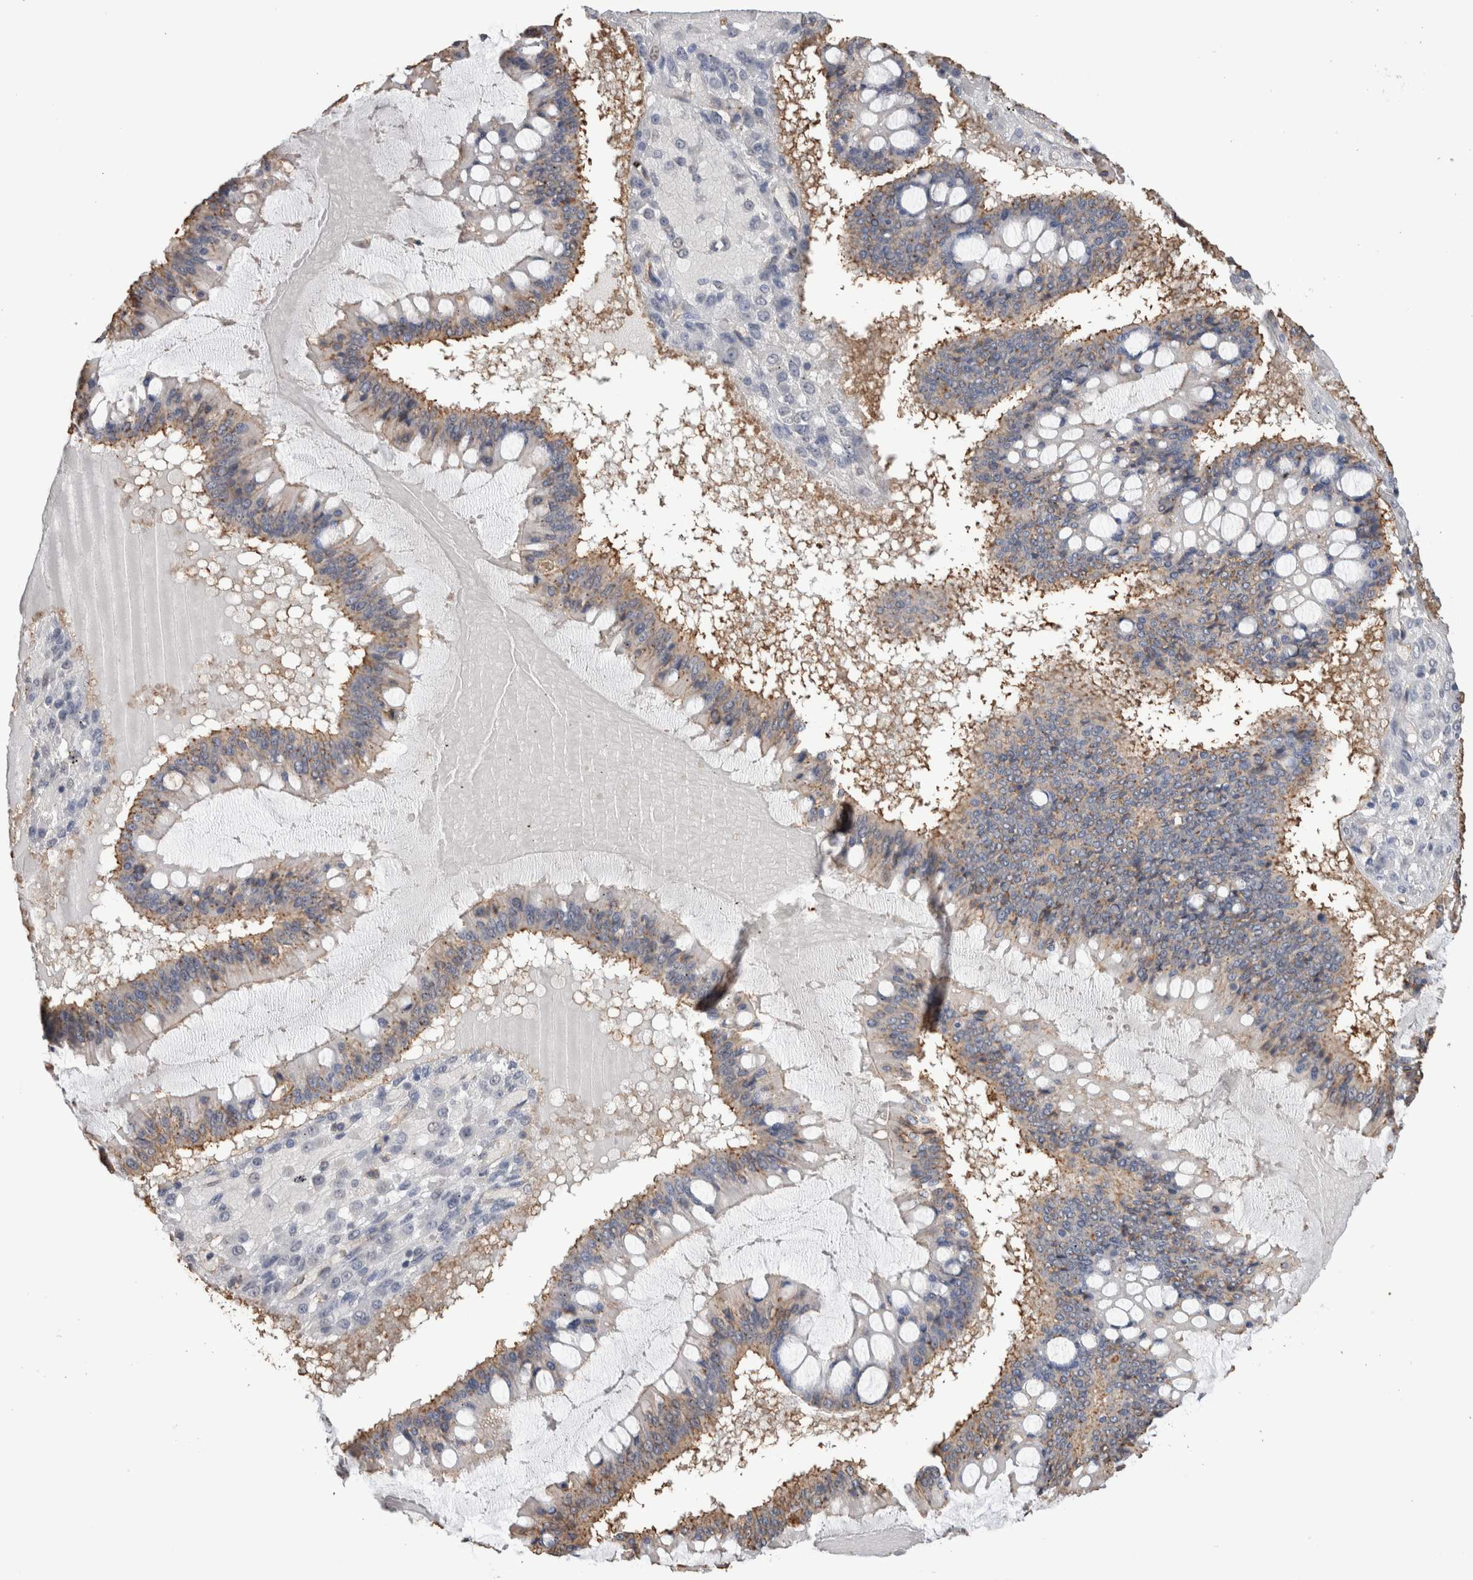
{"staining": {"intensity": "weak", "quantity": ">75%", "location": "cytoplasmic/membranous"}, "tissue": "ovarian cancer", "cell_type": "Tumor cells", "image_type": "cancer", "snomed": [{"axis": "morphology", "description": "Cystadenocarcinoma, mucinous, NOS"}, {"axis": "topography", "description": "Ovary"}], "caption": "Mucinous cystadenocarcinoma (ovarian) was stained to show a protein in brown. There is low levels of weak cytoplasmic/membranous expression in about >75% of tumor cells.", "gene": "S100A10", "patient": {"sex": "female", "age": 73}}